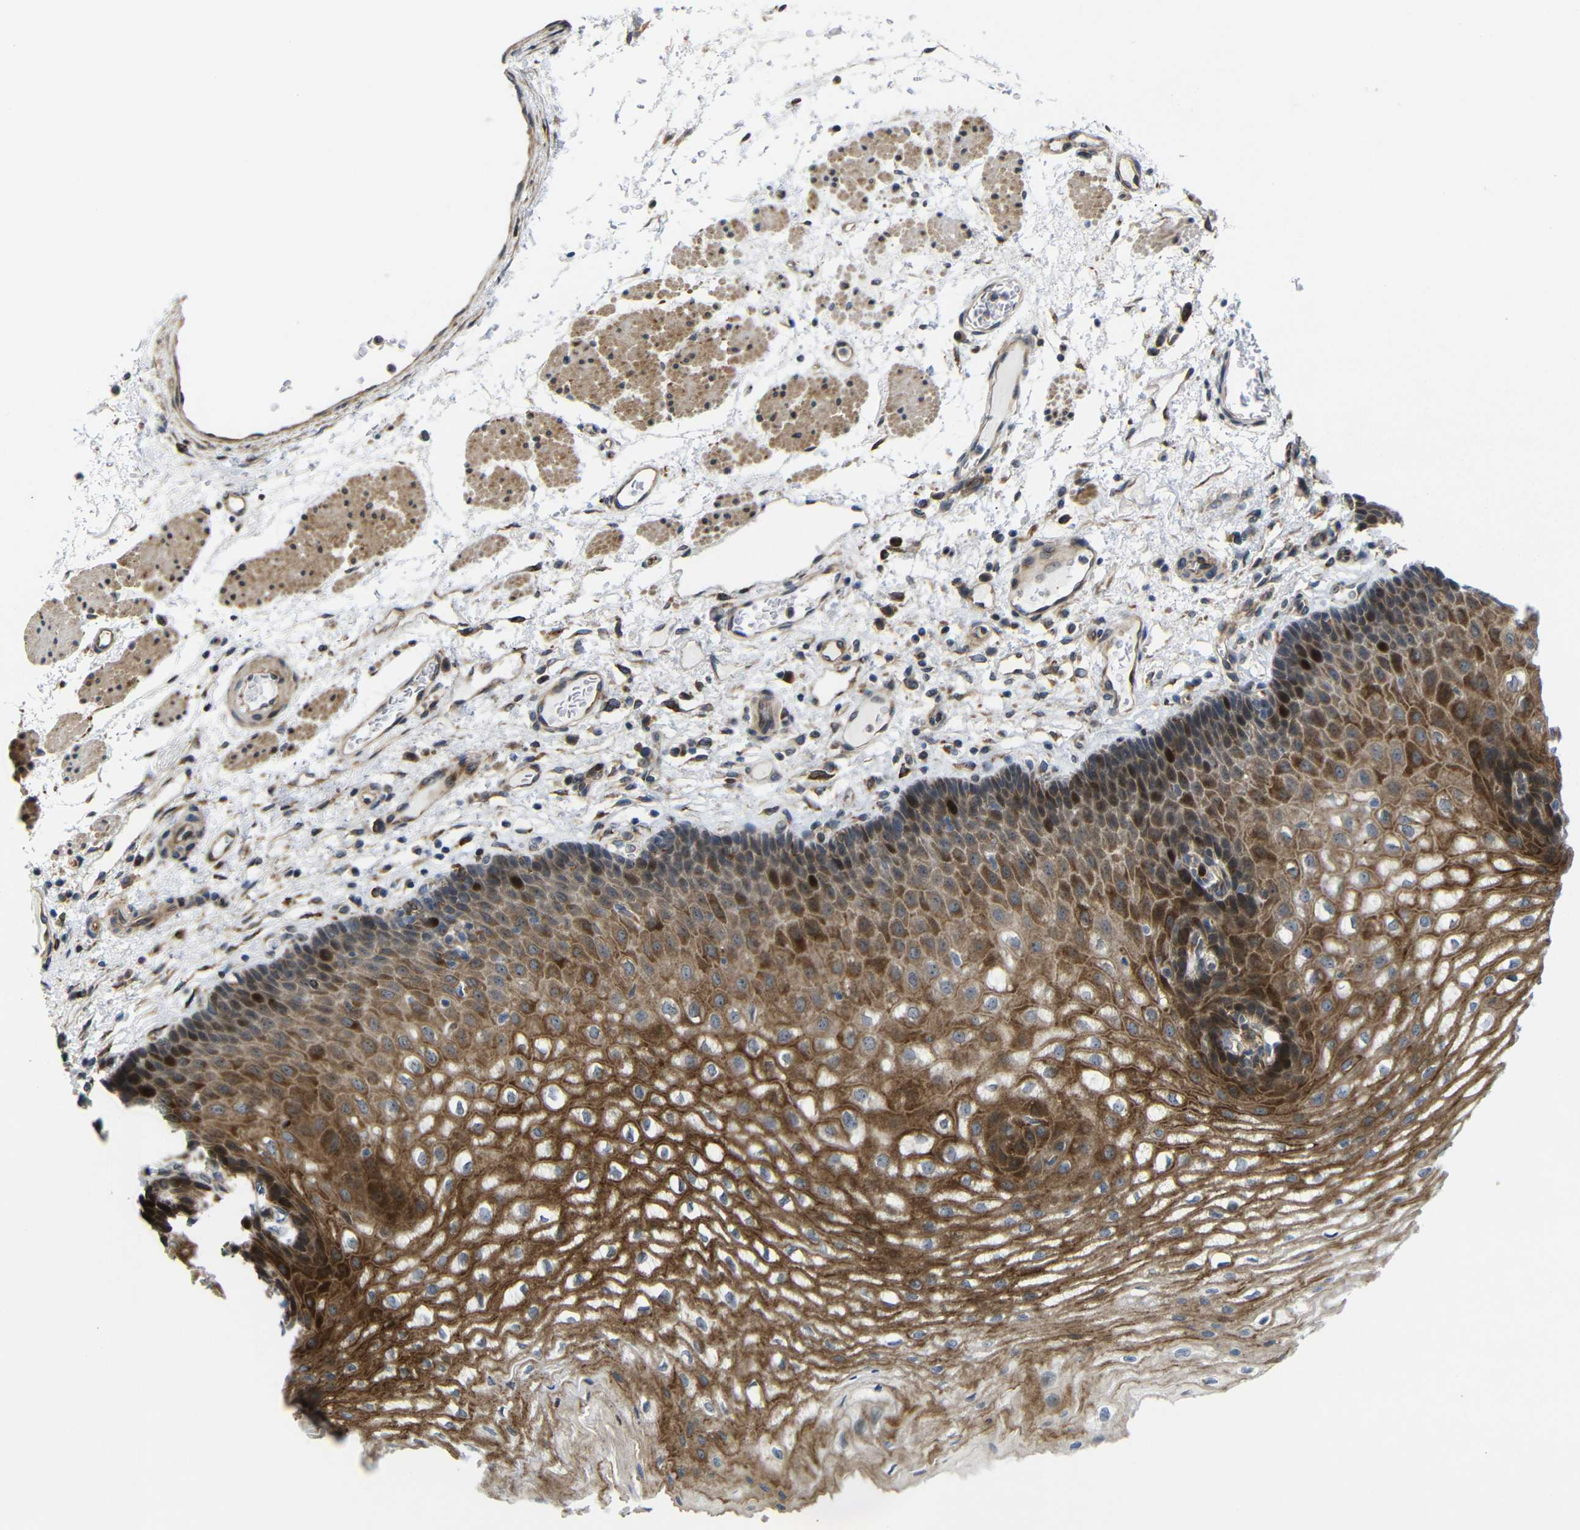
{"staining": {"intensity": "strong", "quantity": ">75%", "location": "cytoplasmic/membranous"}, "tissue": "esophagus", "cell_type": "Squamous epithelial cells", "image_type": "normal", "snomed": [{"axis": "morphology", "description": "Normal tissue, NOS"}, {"axis": "topography", "description": "Esophagus"}], "caption": "Human esophagus stained for a protein (brown) displays strong cytoplasmic/membranous positive expression in about >75% of squamous epithelial cells.", "gene": "P3H2", "patient": {"sex": "male", "age": 54}}